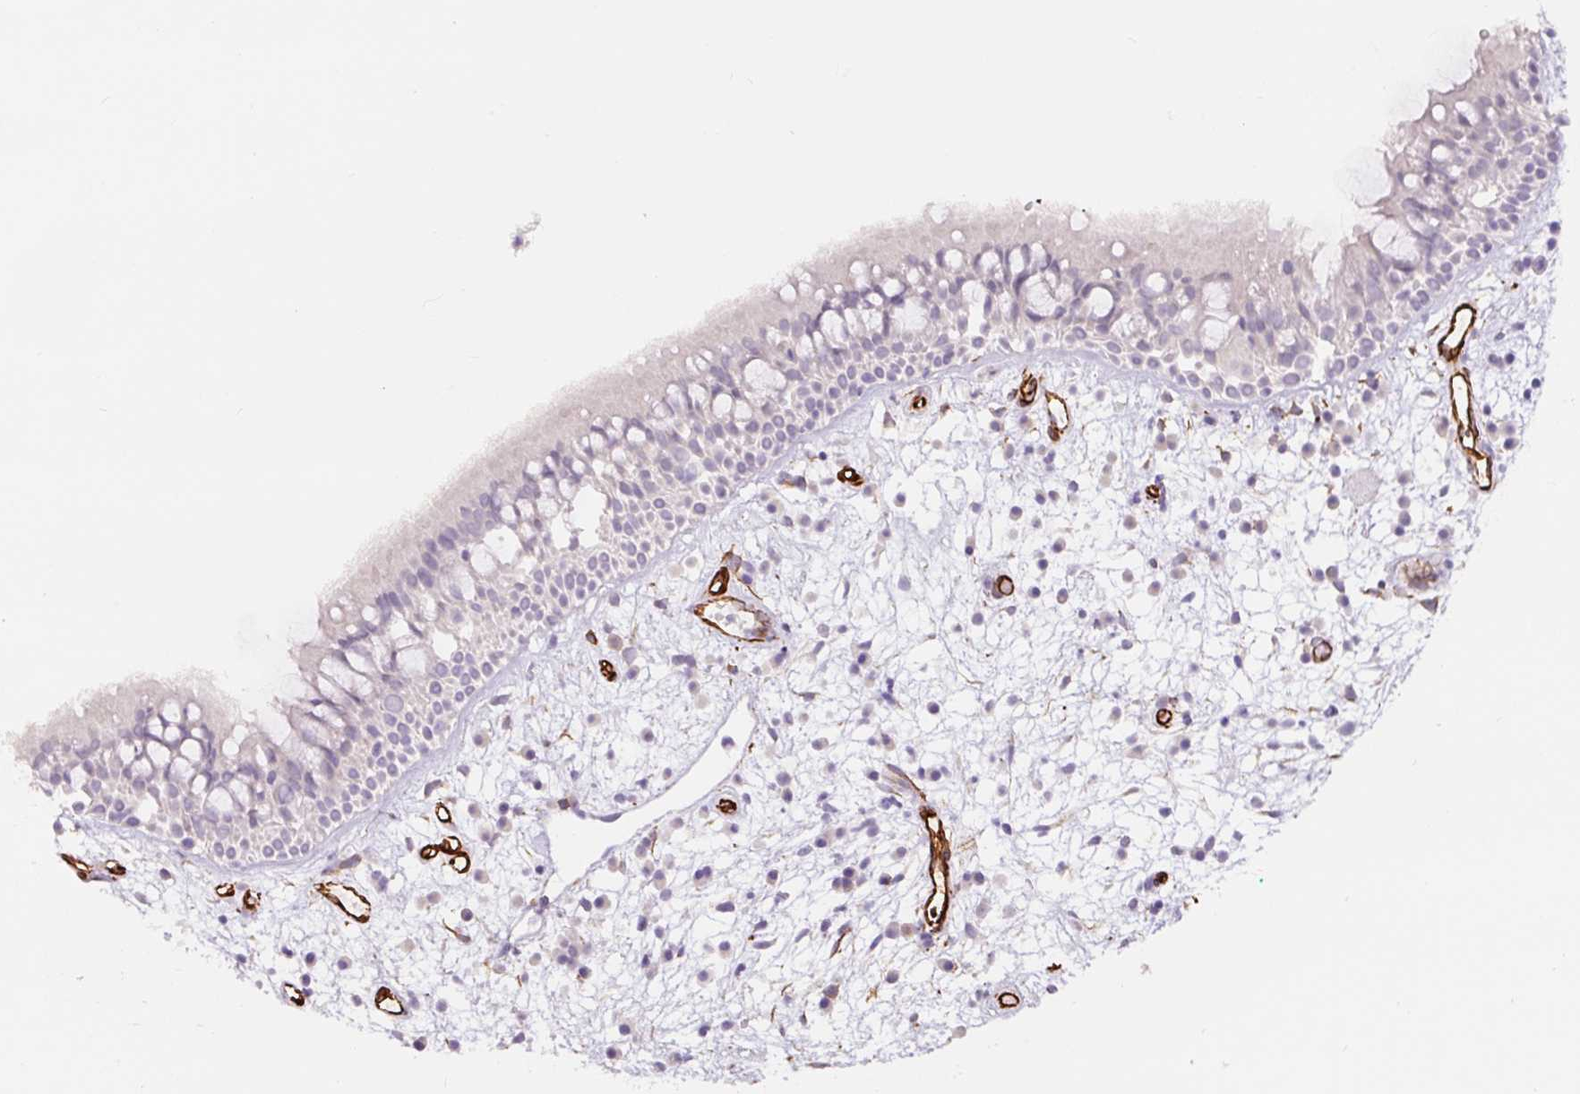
{"staining": {"intensity": "negative", "quantity": "none", "location": "none"}, "tissue": "nasopharynx", "cell_type": "Respiratory epithelial cells", "image_type": "normal", "snomed": [{"axis": "morphology", "description": "Normal tissue, NOS"}, {"axis": "morphology", "description": "Inflammation, NOS"}, {"axis": "topography", "description": "Nasopharynx"}], "caption": "This histopathology image is of normal nasopharynx stained with immunohistochemistry to label a protein in brown with the nuclei are counter-stained blue. There is no expression in respiratory epithelial cells.", "gene": "NES", "patient": {"sex": "male", "age": 54}}